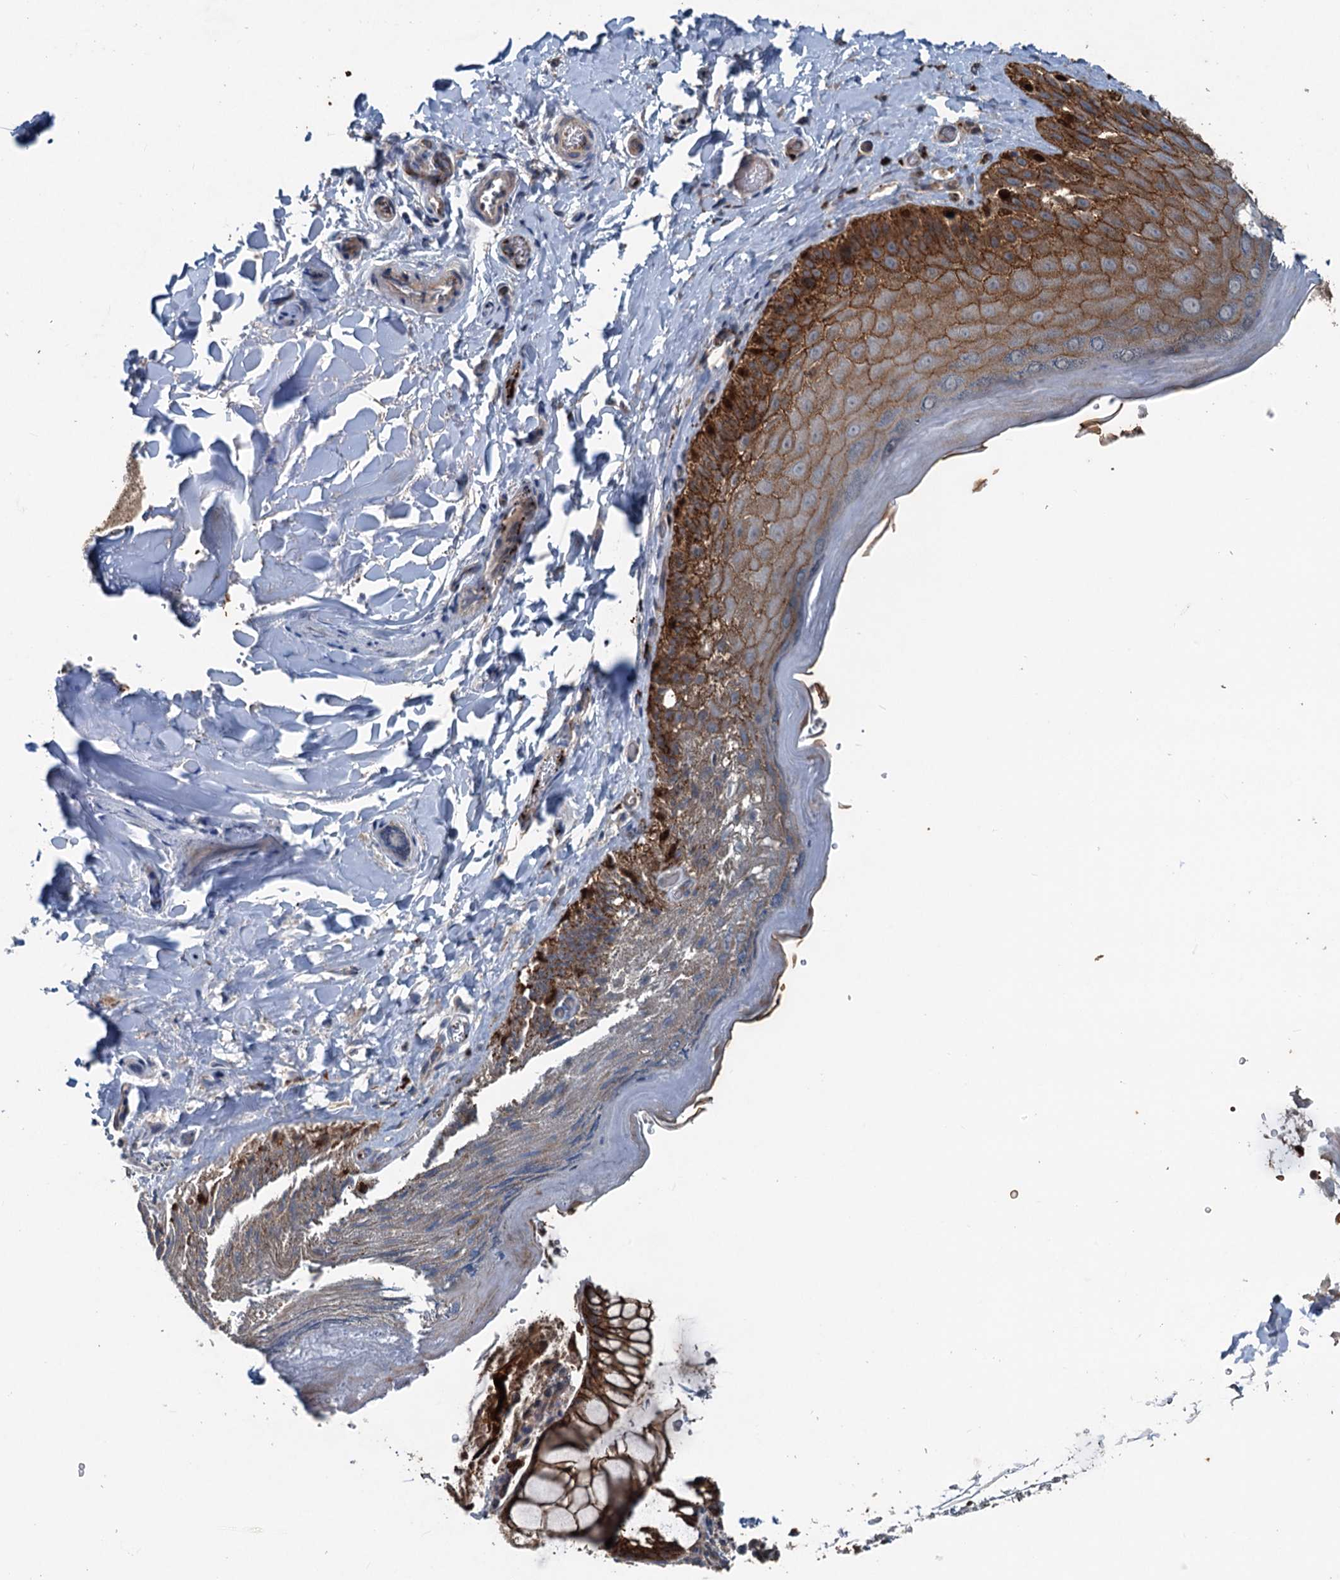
{"staining": {"intensity": "moderate", "quantity": ">75%", "location": "cytoplasmic/membranous"}, "tissue": "skin", "cell_type": "Epidermal cells", "image_type": "normal", "snomed": [{"axis": "morphology", "description": "Normal tissue, NOS"}, {"axis": "topography", "description": "Anal"}], "caption": "Unremarkable skin demonstrates moderate cytoplasmic/membranous staining in about >75% of epidermal cells Immunohistochemistry stains the protein of interest in brown and the nuclei are stained blue..", "gene": "N4BP2L2", "patient": {"sex": "male", "age": 44}}